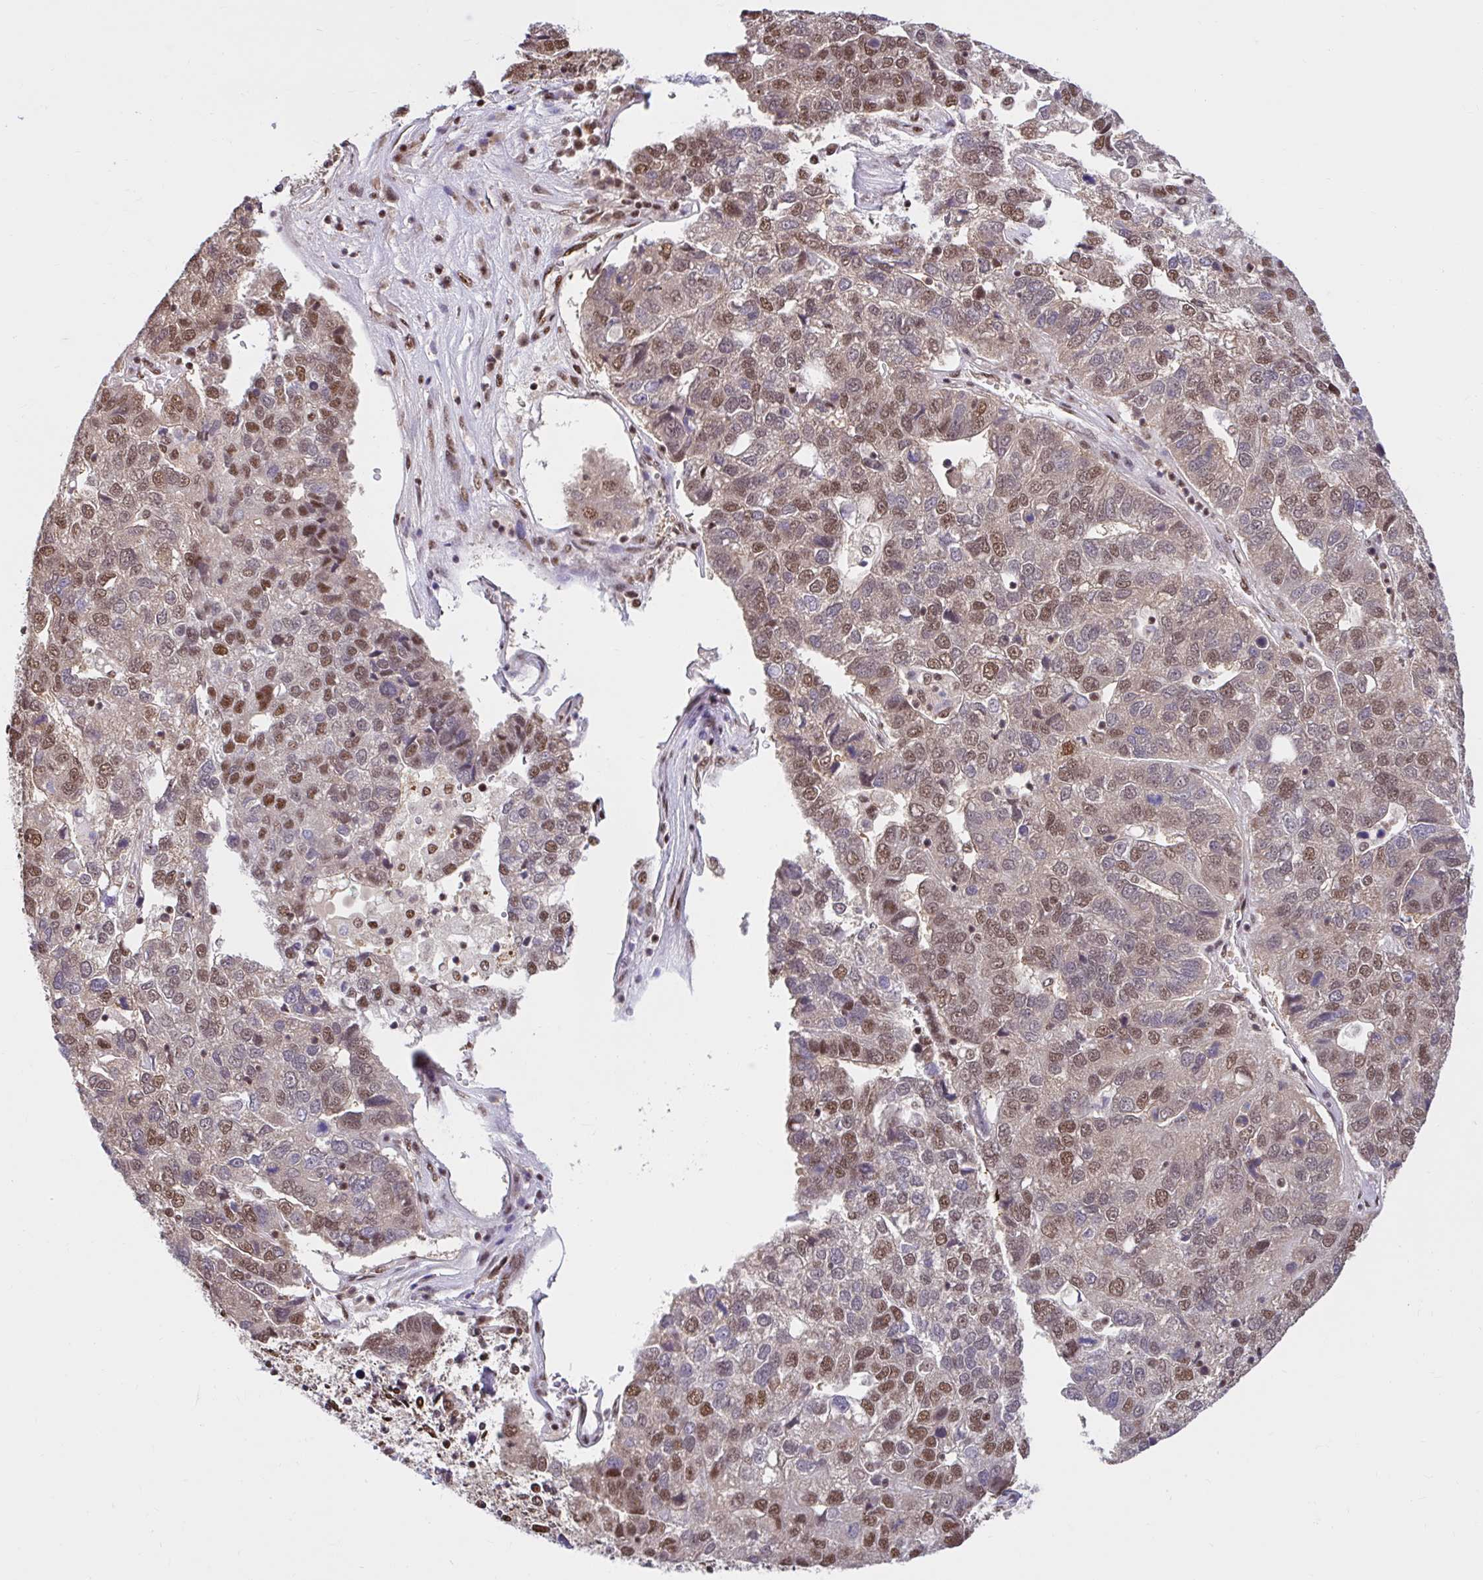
{"staining": {"intensity": "moderate", "quantity": ">75%", "location": "nuclear"}, "tissue": "pancreatic cancer", "cell_type": "Tumor cells", "image_type": "cancer", "snomed": [{"axis": "morphology", "description": "Adenocarcinoma, NOS"}, {"axis": "topography", "description": "Pancreas"}], "caption": "Immunohistochemistry of pancreatic adenocarcinoma exhibits medium levels of moderate nuclear expression in about >75% of tumor cells.", "gene": "ABCA9", "patient": {"sex": "female", "age": 61}}